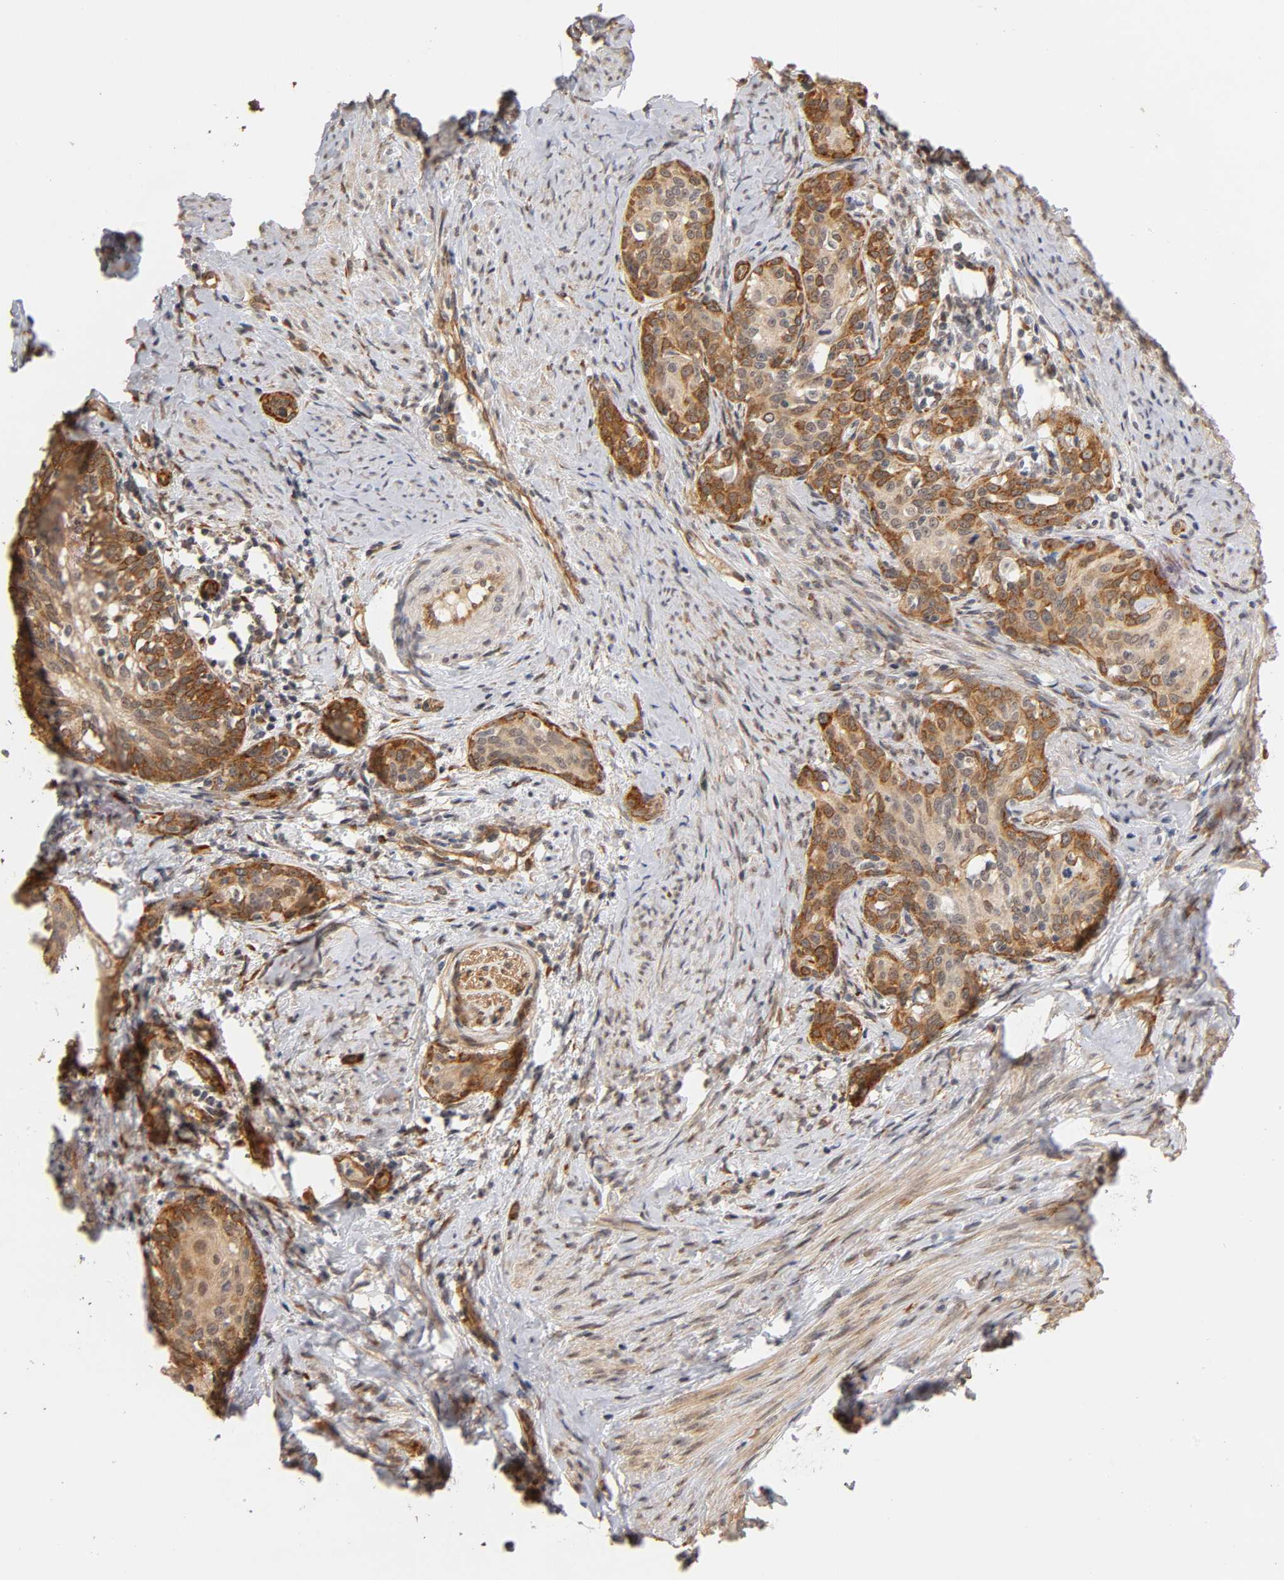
{"staining": {"intensity": "moderate", "quantity": ">75%", "location": "cytoplasmic/membranous"}, "tissue": "cervical cancer", "cell_type": "Tumor cells", "image_type": "cancer", "snomed": [{"axis": "morphology", "description": "Squamous cell carcinoma, NOS"}, {"axis": "morphology", "description": "Adenocarcinoma, NOS"}, {"axis": "topography", "description": "Cervix"}], "caption": "Brown immunohistochemical staining in squamous cell carcinoma (cervical) shows moderate cytoplasmic/membranous expression in approximately >75% of tumor cells. Nuclei are stained in blue.", "gene": "LAMB1", "patient": {"sex": "female", "age": 52}}